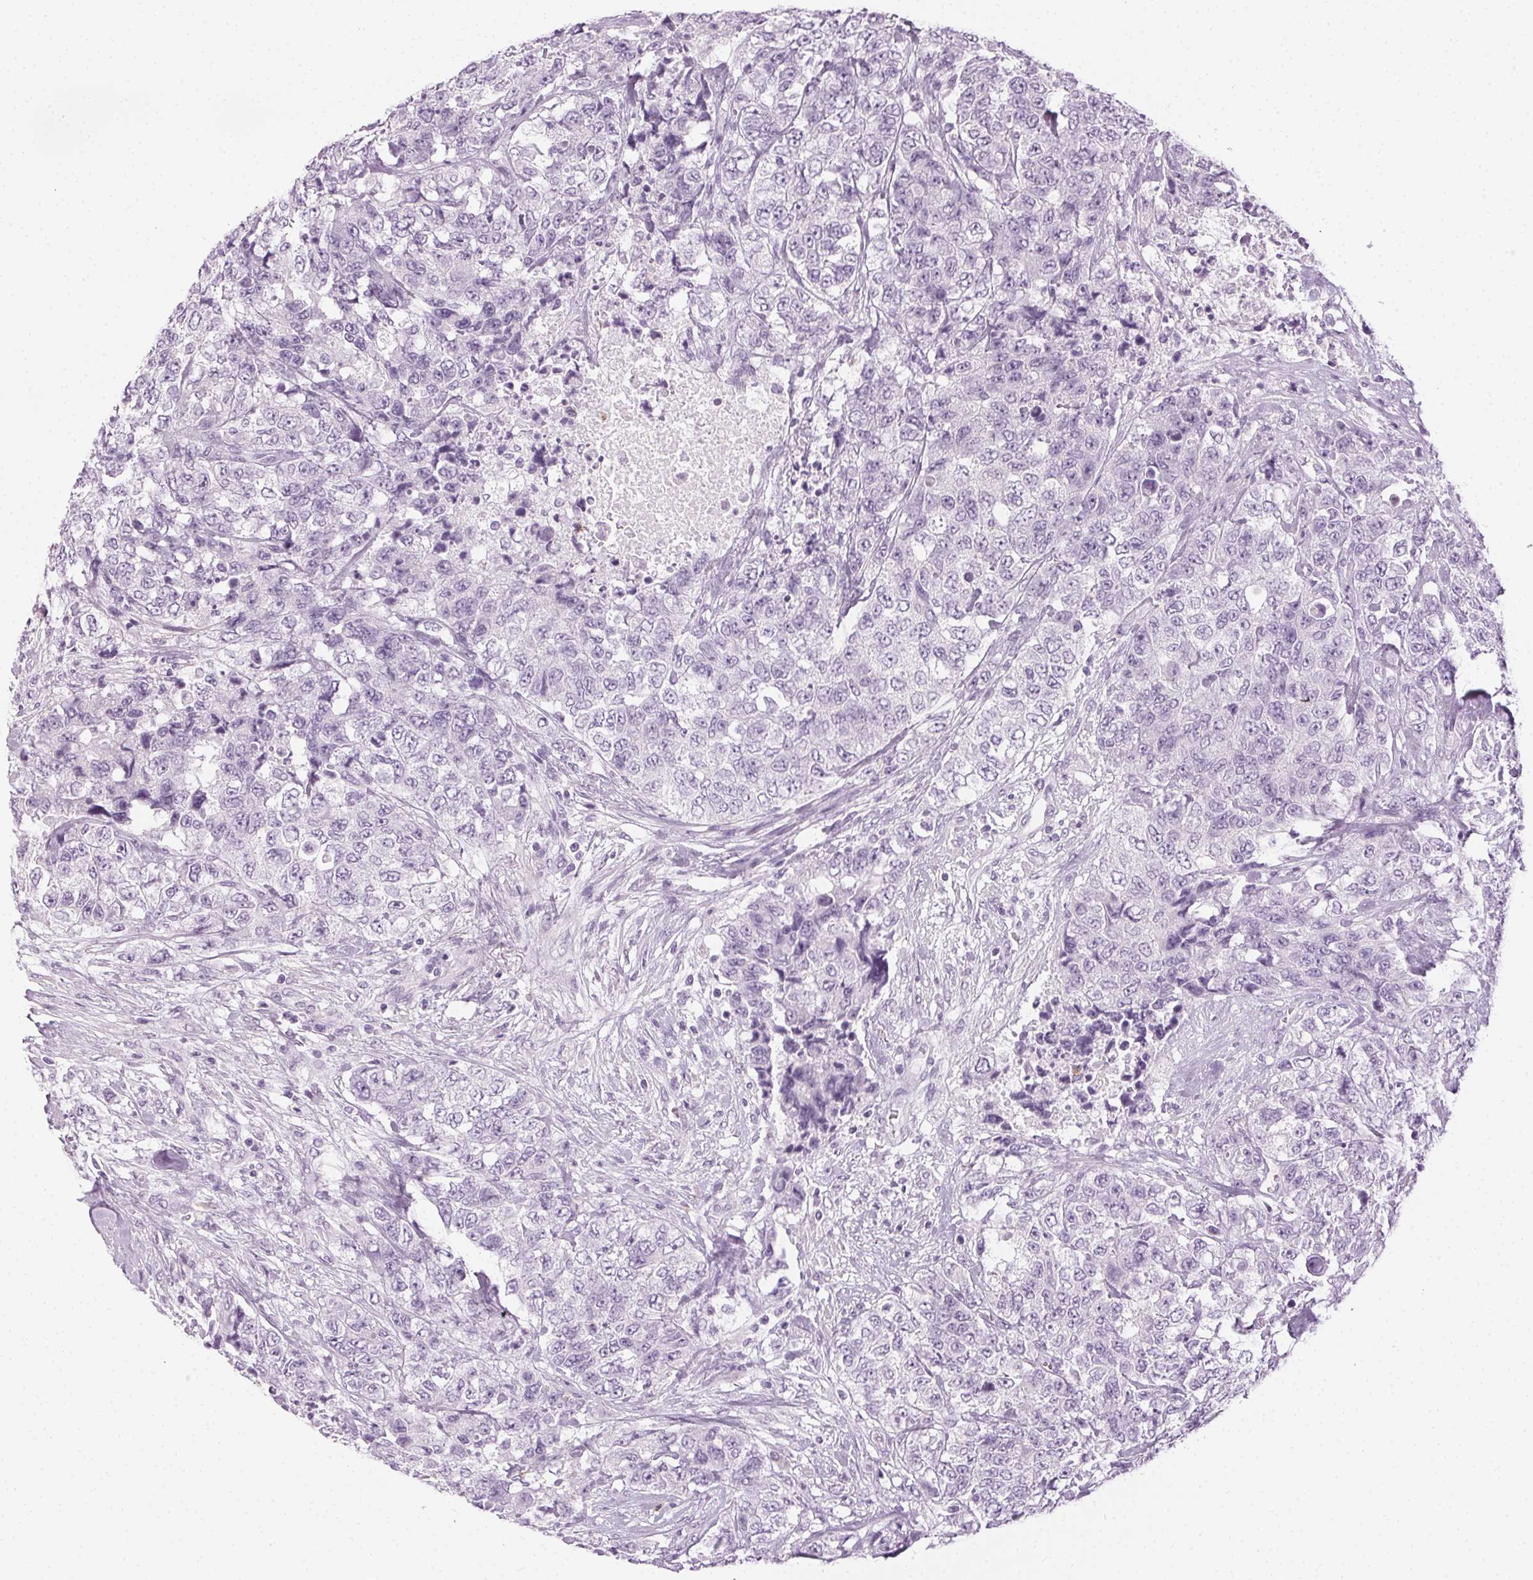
{"staining": {"intensity": "negative", "quantity": "none", "location": "none"}, "tissue": "urothelial cancer", "cell_type": "Tumor cells", "image_type": "cancer", "snomed": [{"axis": "morphology", "description": "Urothelial carcinoma, High grade"}, {"axis": "topography", "description": "Urinary bladder"}], "caption": "Immunohistochemistry of human high-grade urothelial carcinoma exhibits no staining in tumor cells. (DAB IHC with hematoxylin counter stain).", "gene": "MPO", "patient": {"sex": "female", "age": 78}}